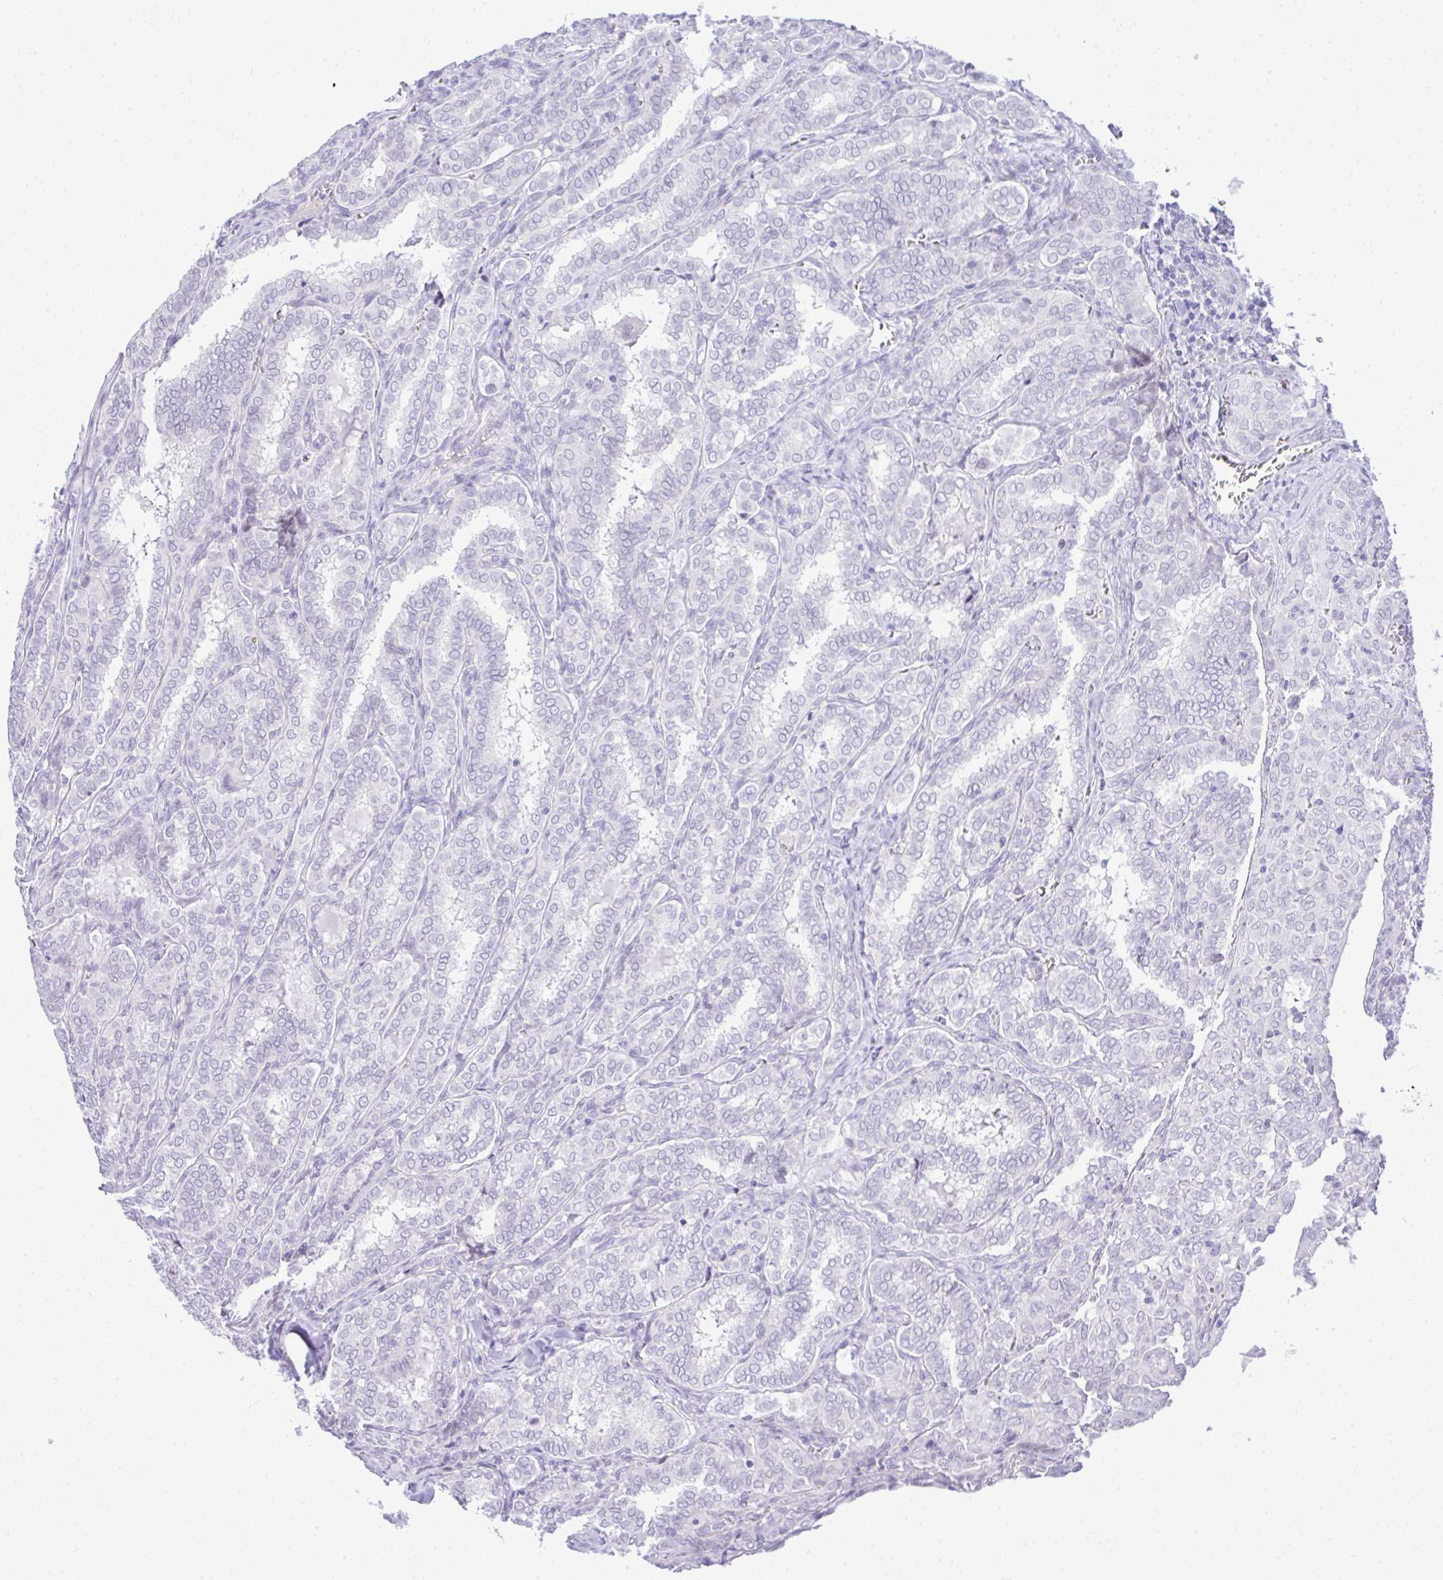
{"staining": {"intensity": "negative", "quantity": "none", "location": "none"}, "tissue": "thyroid cancer", "cell_type": "Tumor cells", "image_type": "cancer", "snomed": [{"axis": "morphology", "description": "Papillary adenocarcinoma, NOS"}, {"axis": "topography", "description": "Thyroid gland"}], "caption": "High magnification brightfield microscopy of papillary adenocarcinoma (thyroid) stained with DAB (3,3'-diaminobenzidine) (brown) and counterstained with hematoxylin (blue): tumor cells show no significant positivity. Brightfield microscopy of IHC stained with DAB (brown) and hematoxylin (blue), captured at high magnification.", "gene": "EID3", "patient": {"sex": "female", "age": 30}}